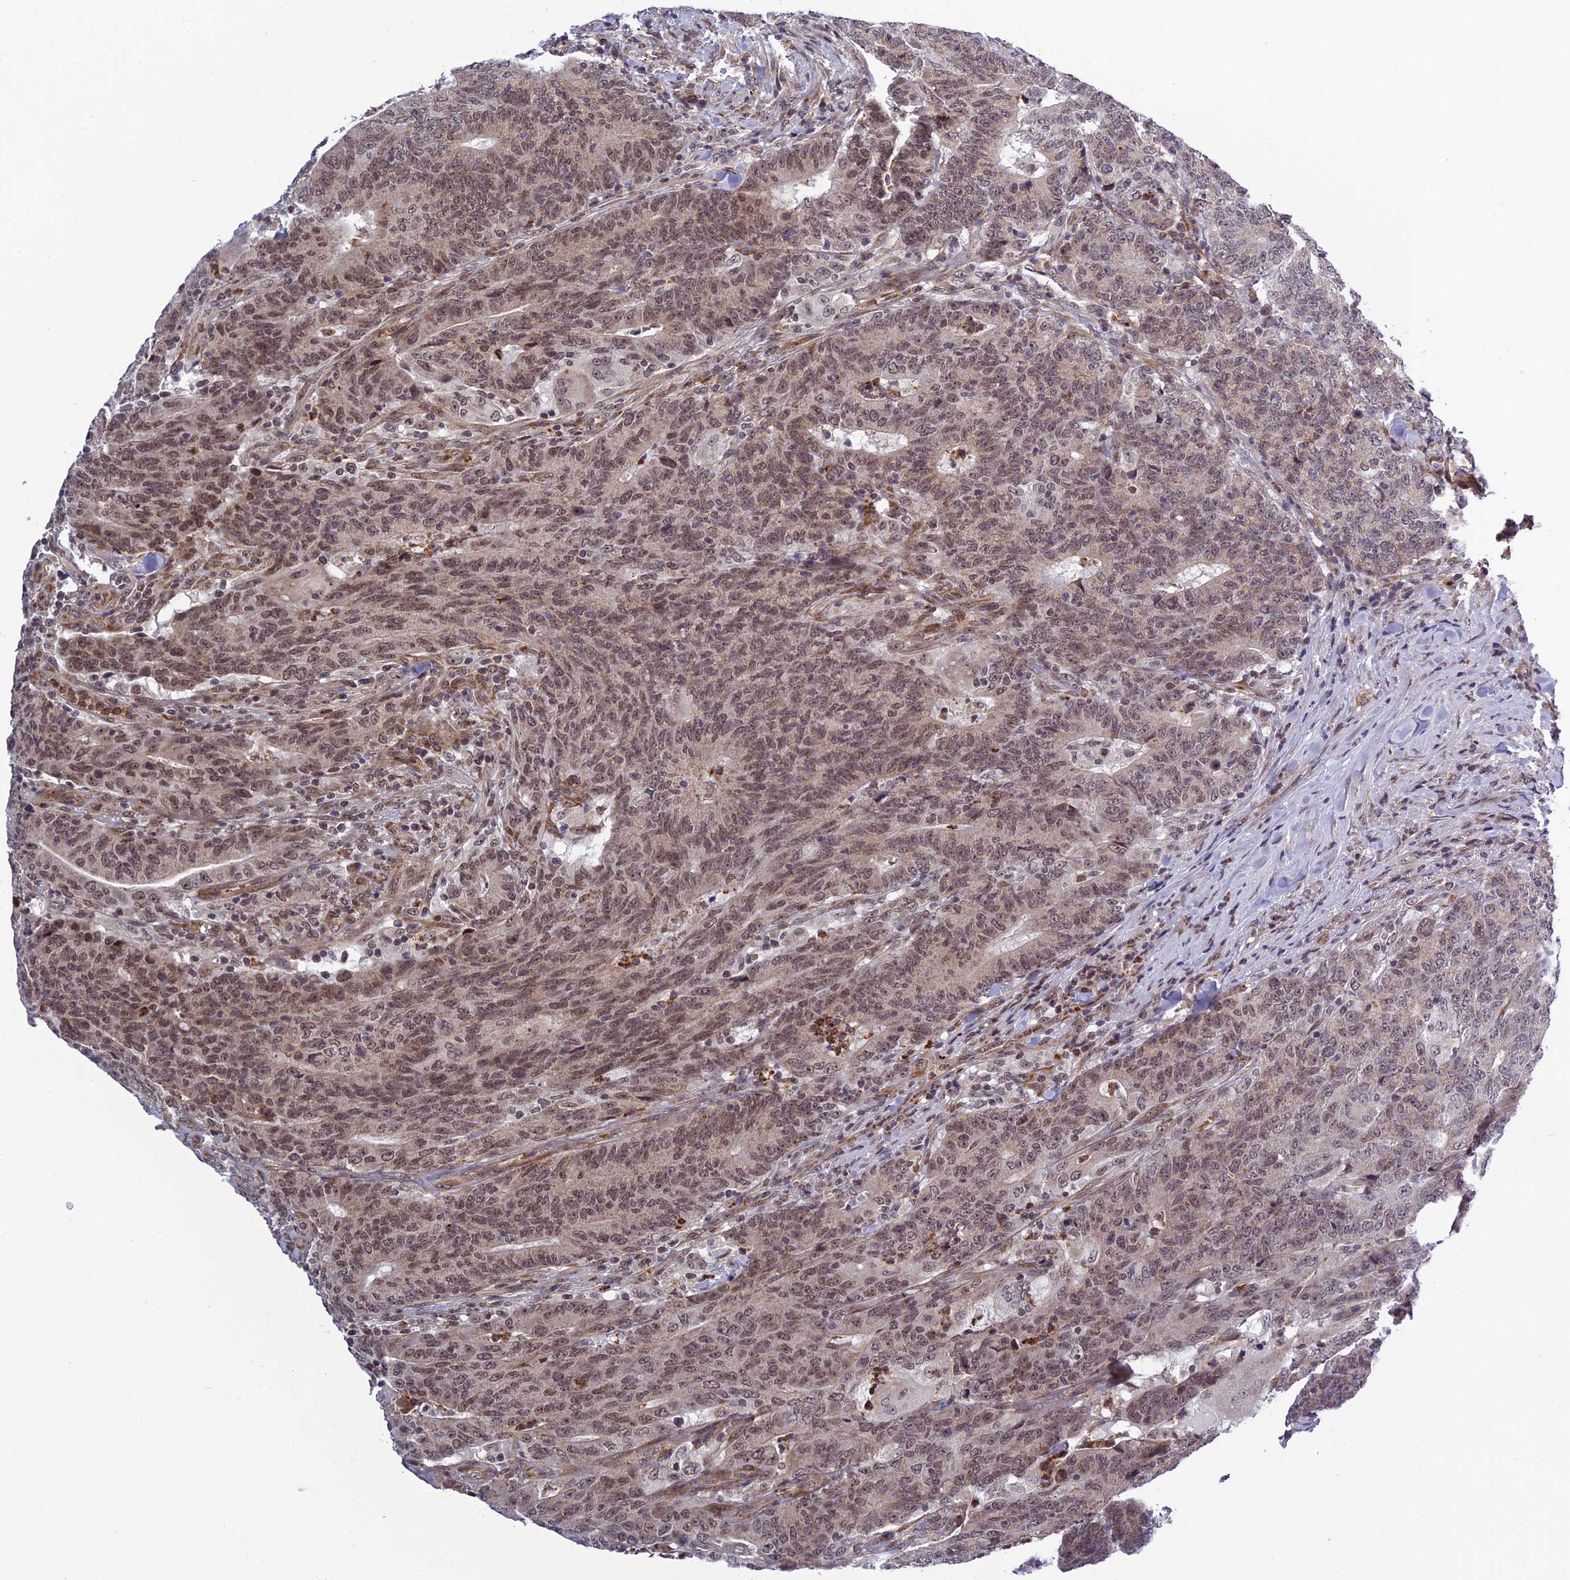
{"staining": {"intensity": "moderate", "quantity": ">75%", "location": "nuclear"}, "tissue": "colorectal cancer", "cell_type": "Tumor cells", "image_type": "cancer", "snomed": [{"axis": "morphology", "description": "Normal tissue, NOS"}, {"axis": "morphology", "description": "Adenocarcinoma, NOS"}, {"axis": "topography", "description": "Colon"}], "caption": "Colorectal adenocarcinoma tissue shows moderate nuclear staining in about >75% of tumor cells", "gene": "REXO1", "patient": {"sex": "female", "age": 75}}